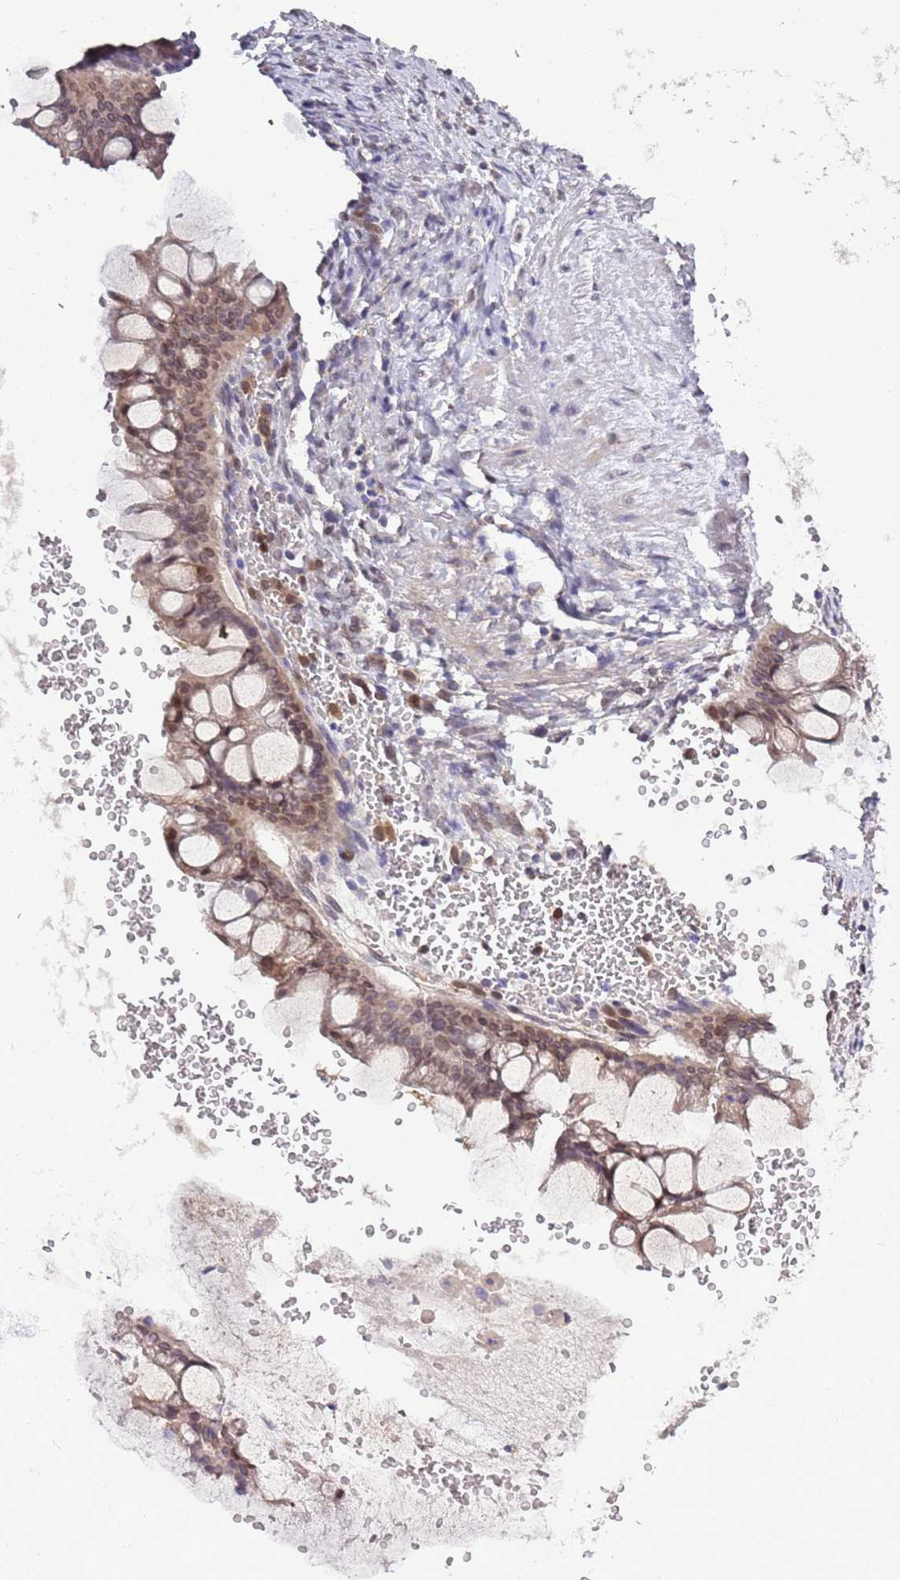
{"staining": {"intensity": "weak", "quantity": "25%-75%", "location": "nuclear"}, "tissue": "ovarian cancer", "cell_type": "Tumor cells", "image_type": "cancer", "snomed": [{"axis": "morphology", "description": "Cystadenocarcinoma, mucinous, NOS"}, {"axis": "topography", "description": "Ovary"}], "caption": "Protein expression analysis of human ovarian cancer (mucinous cystadenocarcinoma) reveals weak nuclear expression in approximately 25%-75% of tumor cells. (Brightfield microscopy of DAB IHC at high magnification).", "gene": "ZNF665", "patient": {"sex": "female", "age": 73}}